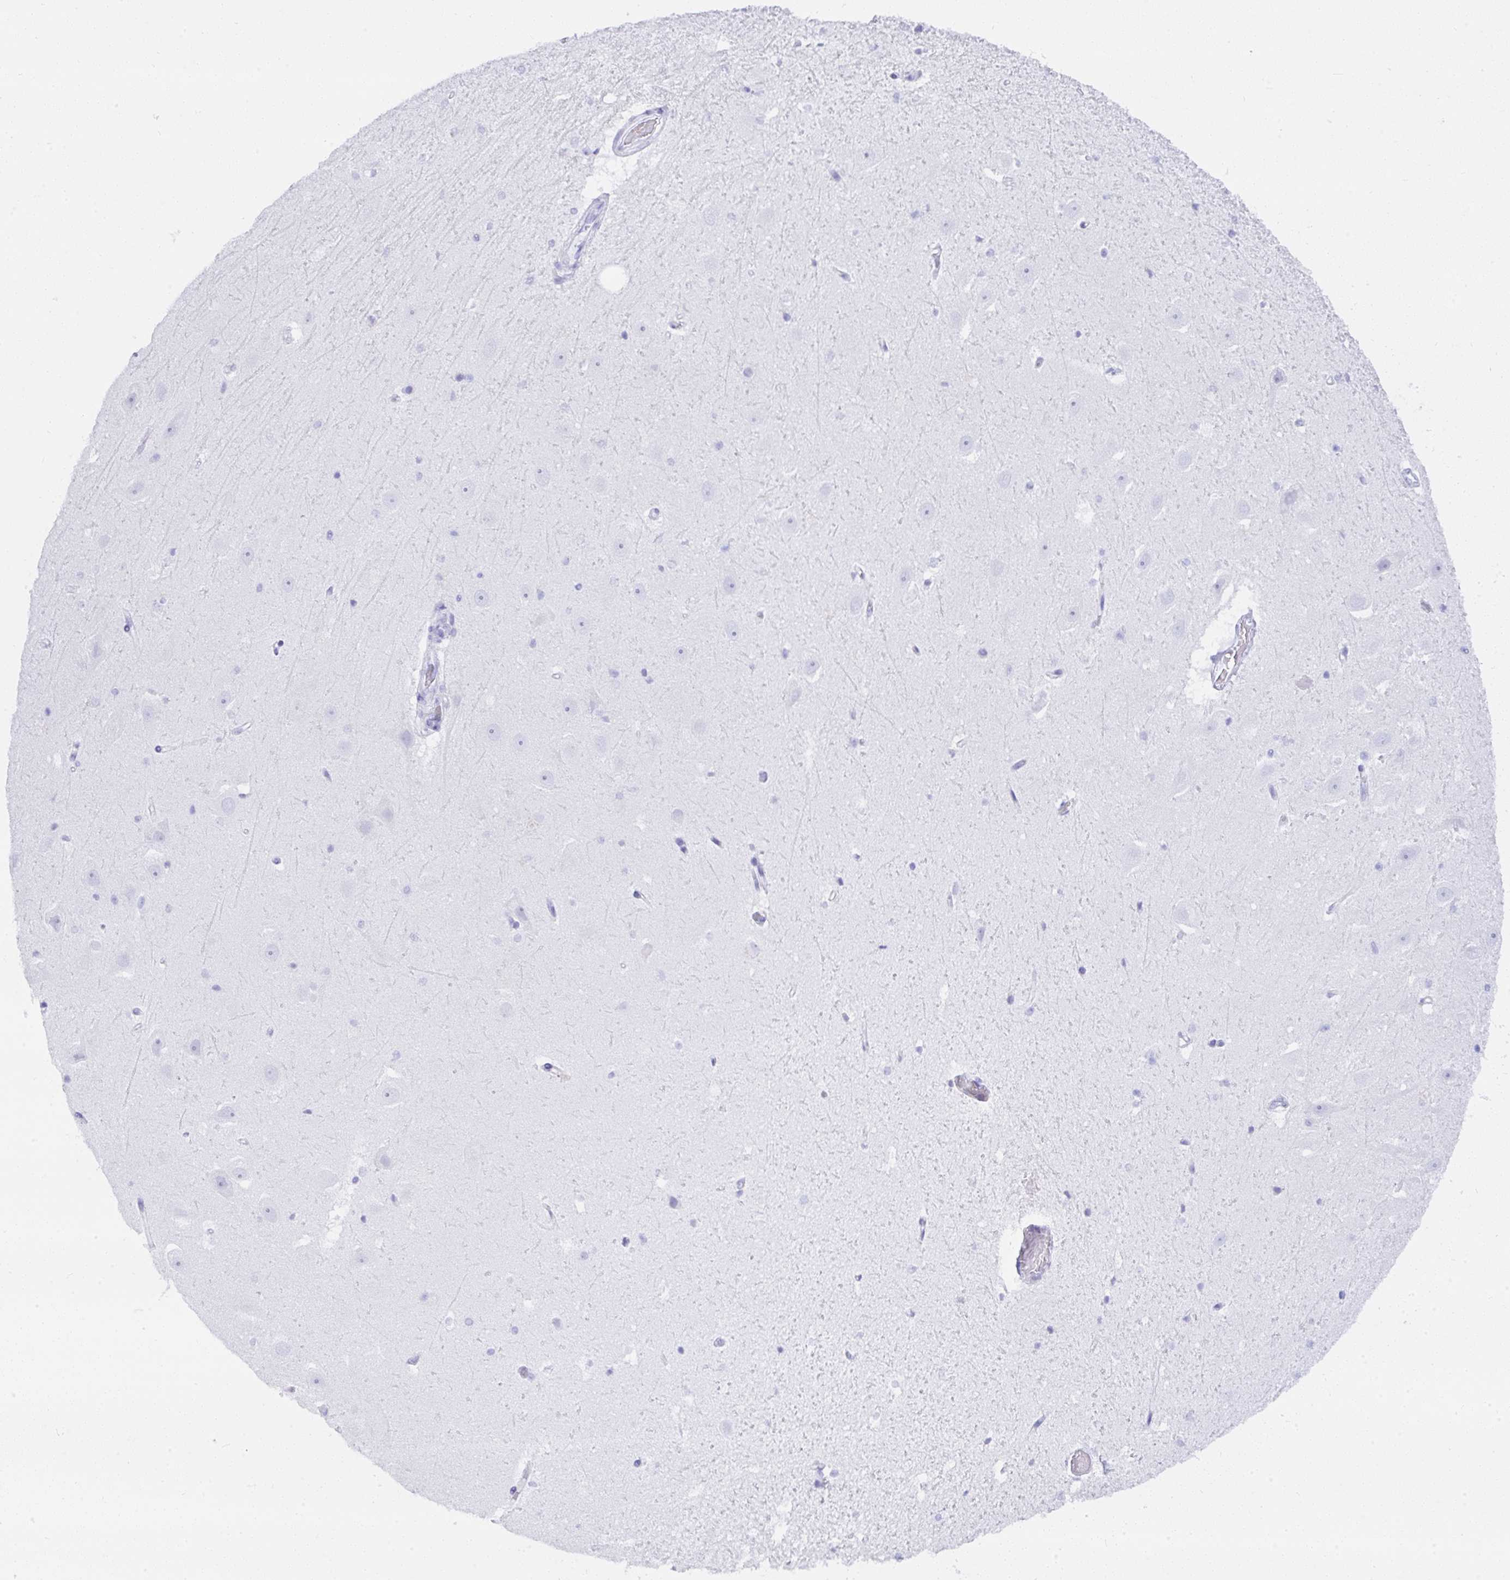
{"staining": {"intensity": "negative", "quantity": "none", "location": "none"}, "tissue": "hippocampus", "cell_type": "Glial cells", "image_type": "normal", "snomed": [{"axis": "morphology", "description": "Normal tissue, NOS"}, {"axis": "topography", "description": "Hippocampus"}], "caption": "Immunohistochemical staining of unremarkable human hippocampus demonstrates no significant staining in glial cells.", "gene": "SEL1L2", "patient": {"sex": "male", "age": 63}}